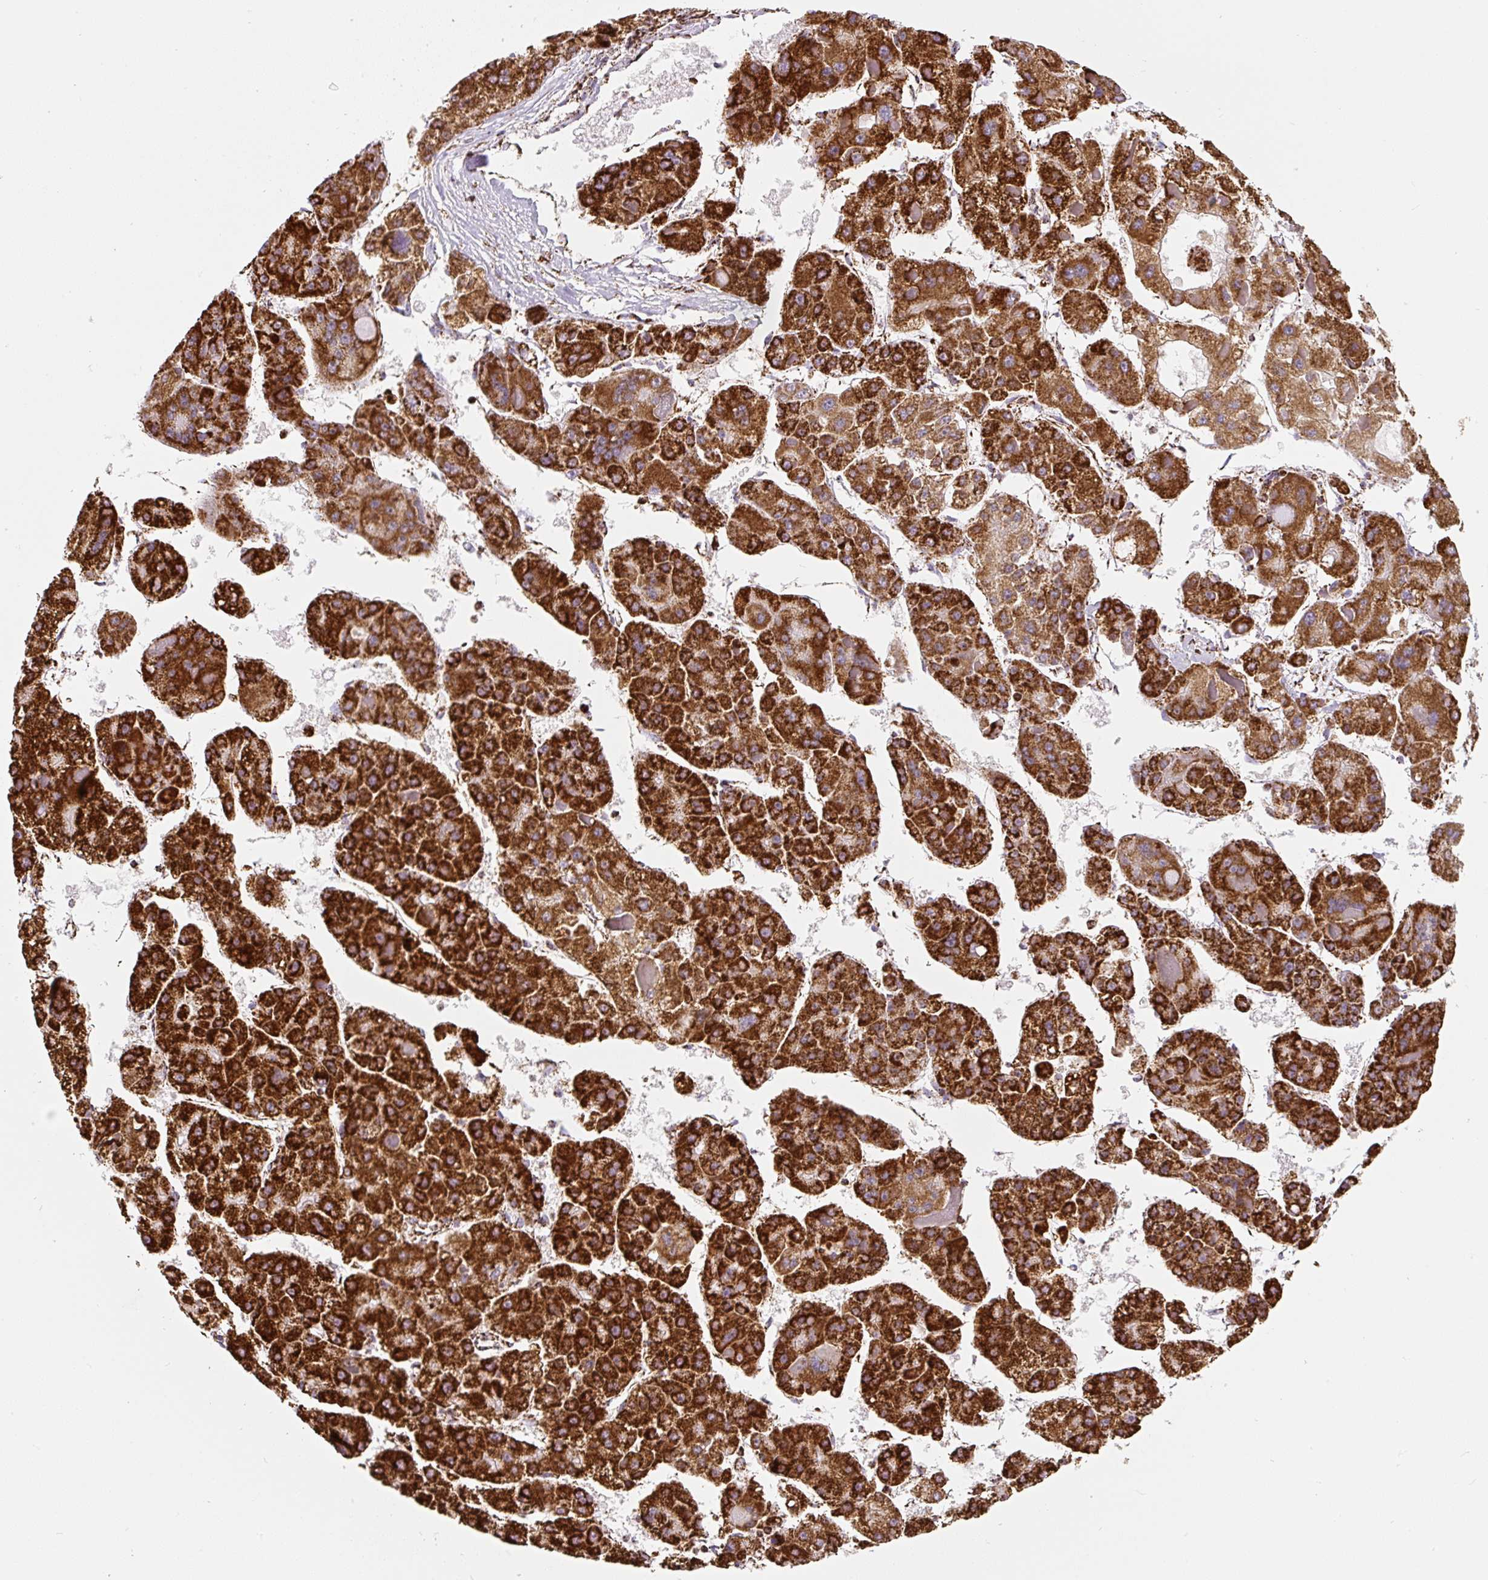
{"staining": {"intensity": "strong", "quantity": ">75%", "location": "cytoplasmic/membranous"}, "tissue": "liver cancer", "cell_type": "Tumor cells", "image_type": "cancer", "snomed": [{"axis": "morphology", "description": "Carcinoma, Hepatocellular, NOS"}, {"axis": "topography", "description": "Liver"}], "caption": "Immunohistochemical staining of hepatocellular carcinoma (liver) demonstrates strong cytoplasmic/membranous protein staining in about >75% of tumor cells.", "gene": "ATP5F1A", "patient": {"sex": "female", "age": 73}}